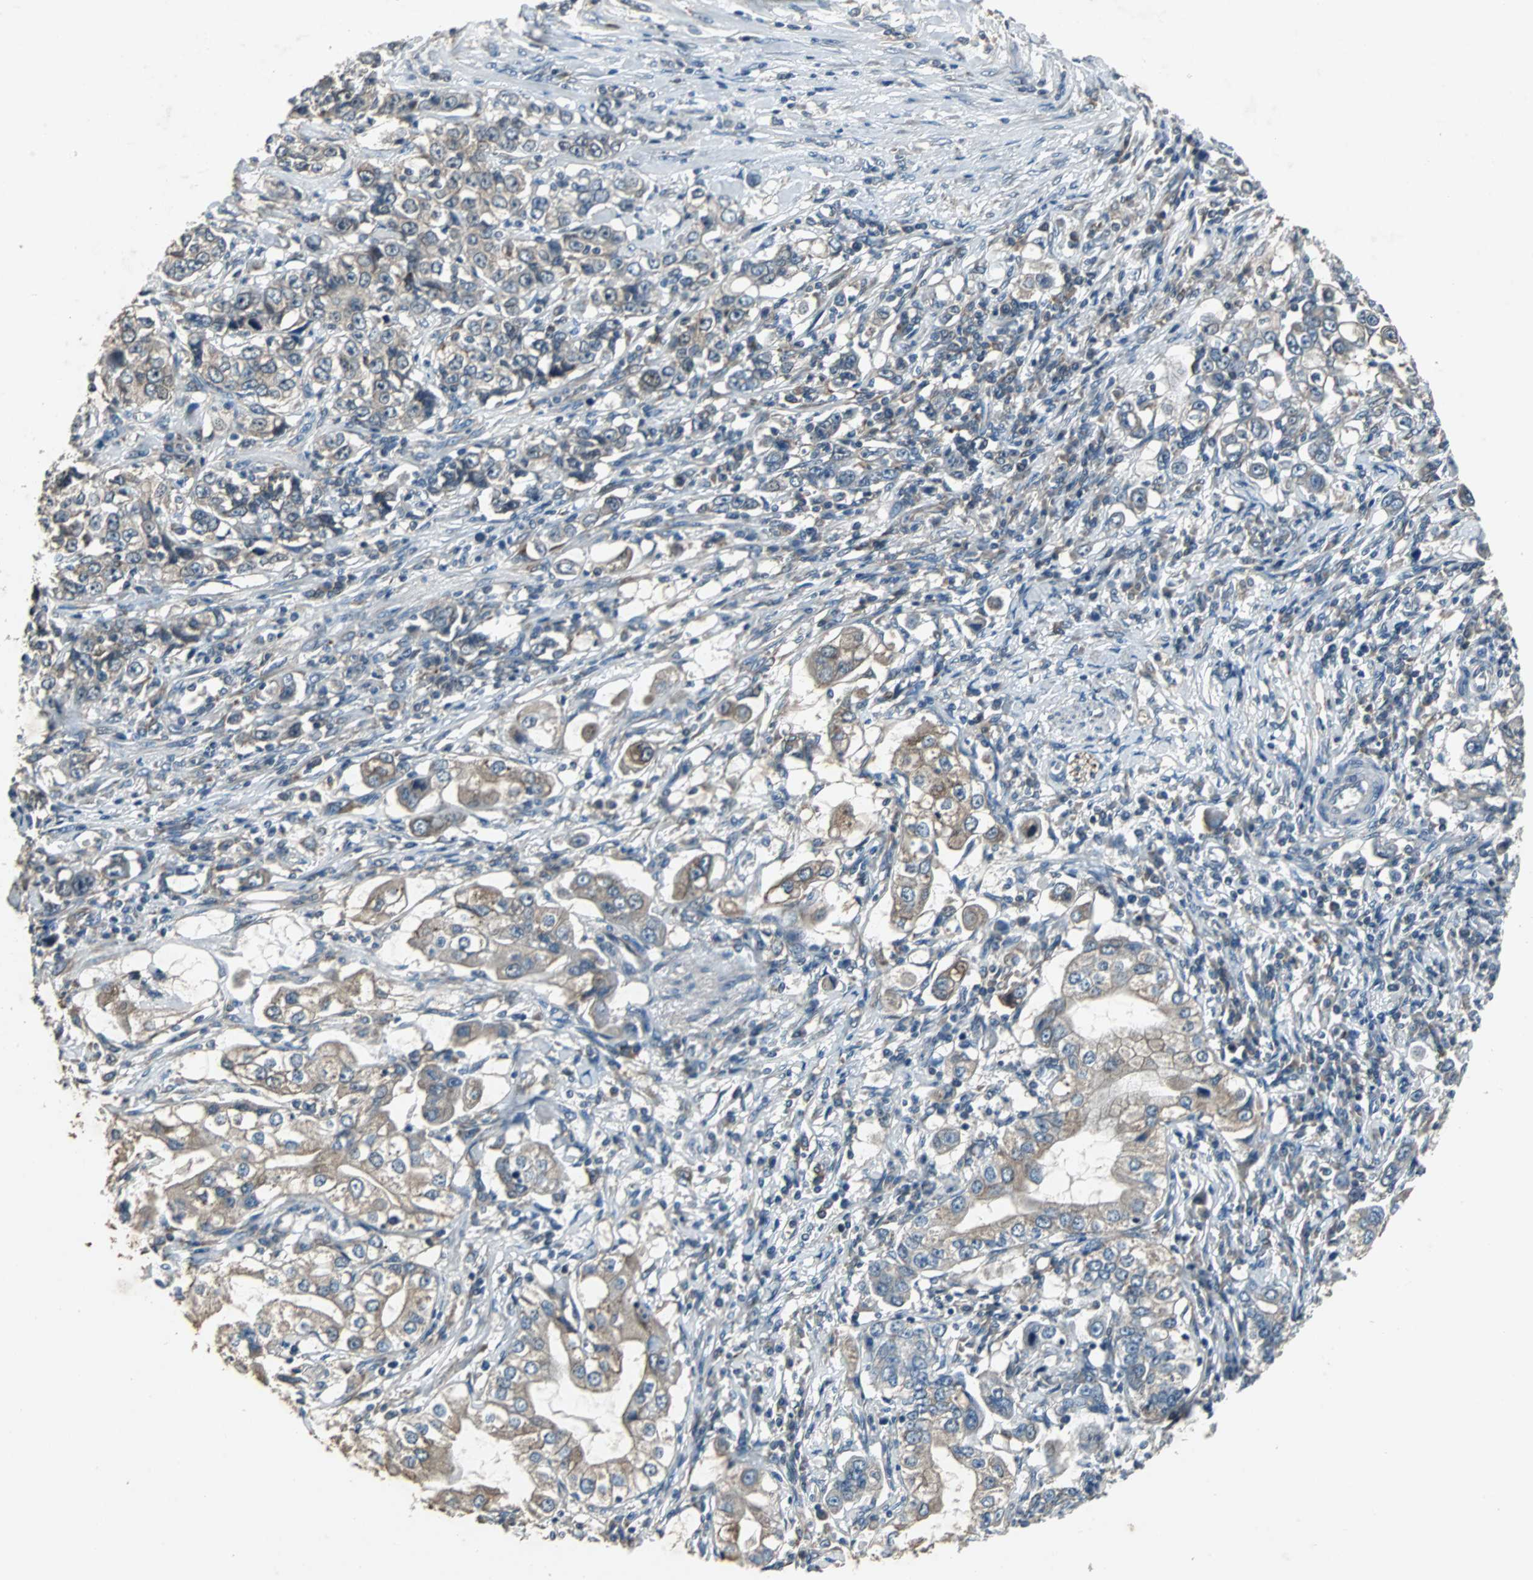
{"staining": {"intensity": "moderate", "quantity": "25%-75%", "location": "cytoplasmic/membranous"}, "tissue": "stomach cancer", "cell_type": "Tumor cells", "image_type": "cancer", "snomed": [{"axis": "morphology", "description": "Adenocarcinoma, NOS"}, {"axis": "topography", "description": "Stomach, lower"}], "caption": "High-magnification brightfield microscopy of adenocarcinoma (stomach) stained with DAB (brown) and counterstained with hematoxylin (blue). tumor cells exhibit moderate cytoplasmic/membranous staining is seen in about25%-75% of cells.", "gene": "SOS1", "patient": {"sex": "female", "age": 72}}